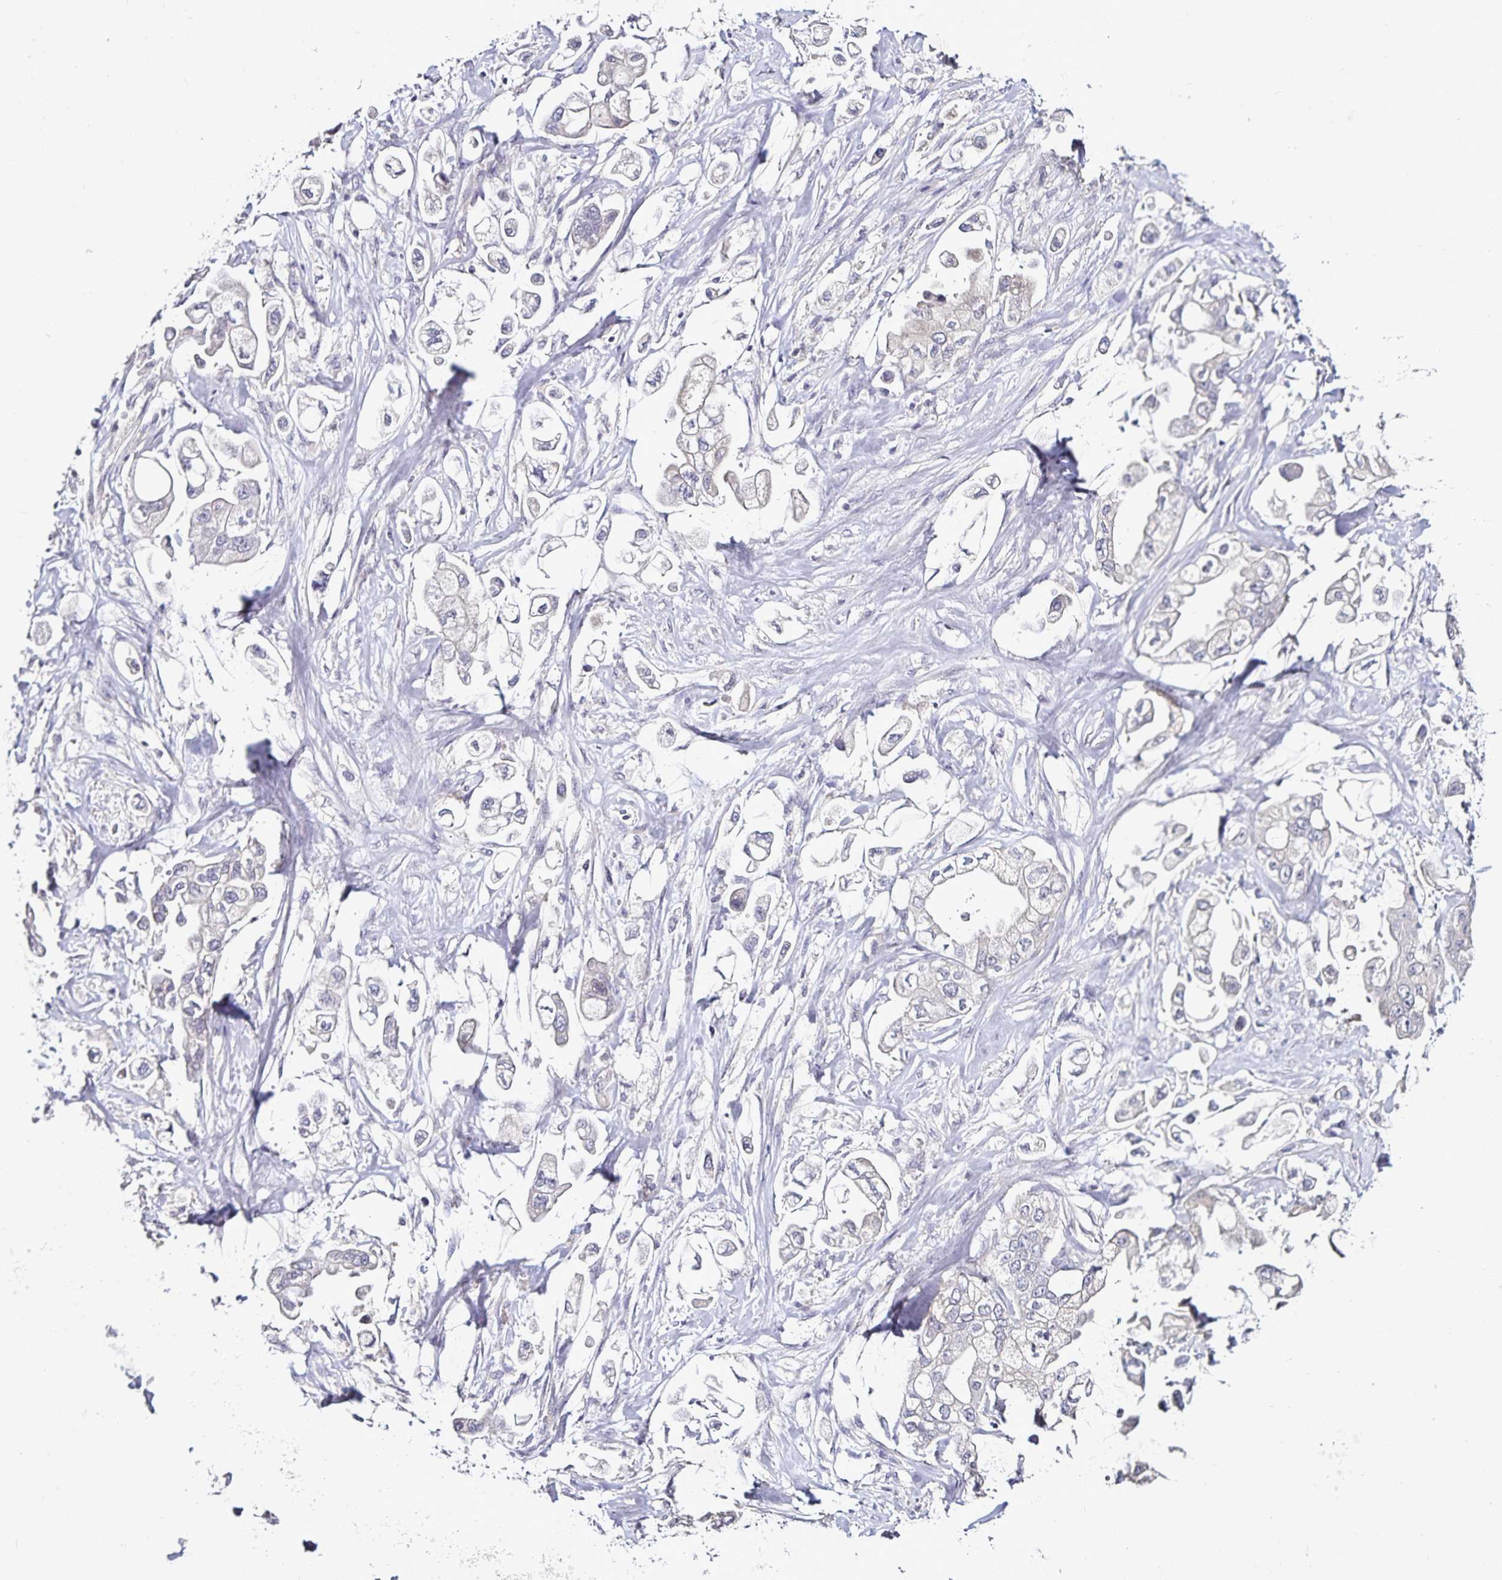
{"staining": {"intensity": "negative", "quantity": "none", "location": "none"}, "tissue": "stomach cancer", "cell_type": "Tumor cells", "image_type": "cancer", "snomed": [{"axis": "morphology", "description": "Adenocarcinoma, NOS"}, {"axis": "topography", "description": "Stomach"}], "caption": "An immunohistochemistry (IHC) photomicrograph of stomach cancer is shown. There is no staining in tumor cells of stomach cancer. The staining is performed using DAB (3,3'-diaminobenzidine) brown chromogen with nuclei counter-stained in using hematoxylin.", "gene": "ACSL5", "patient": {"sex": "male", "age": 62}}